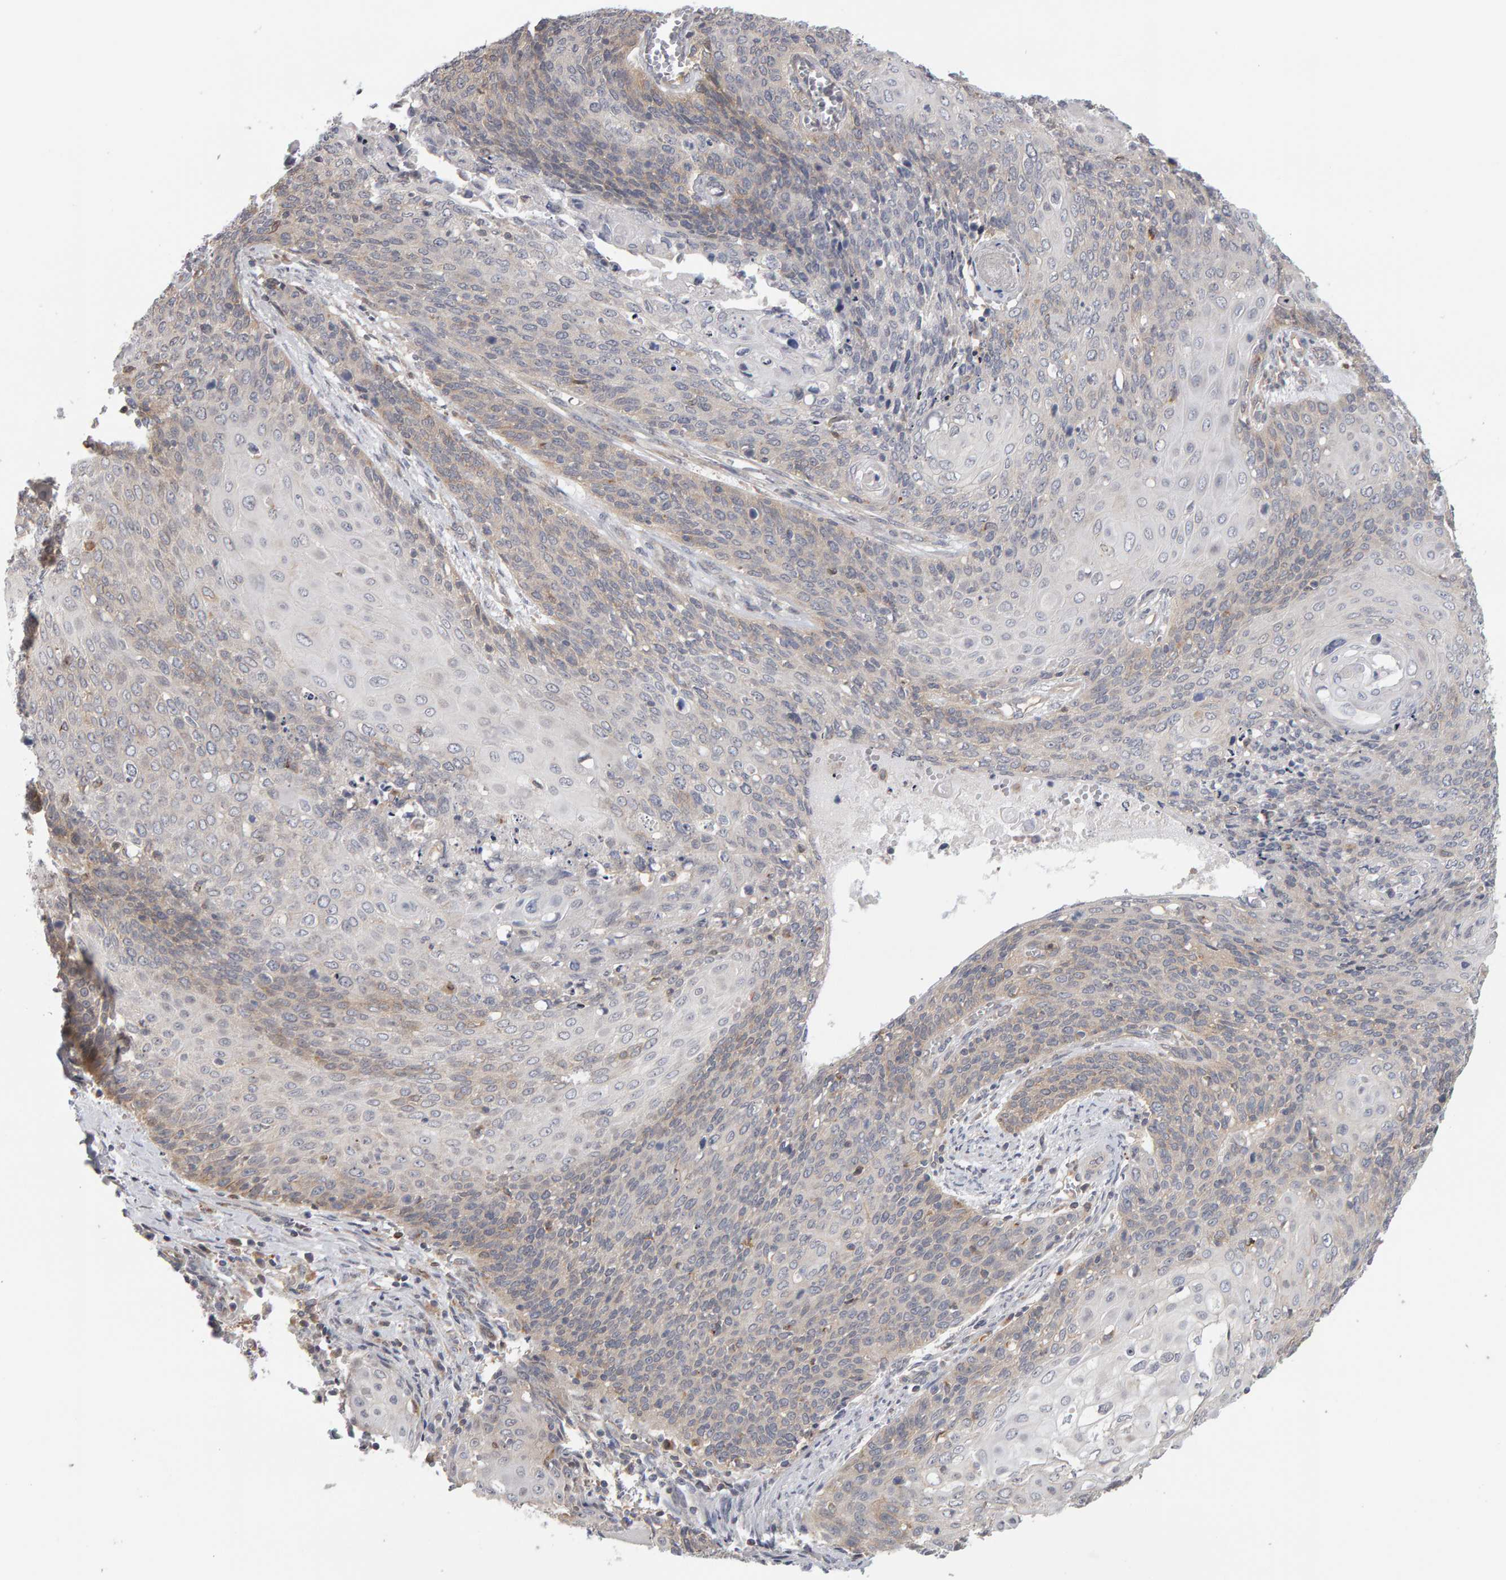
{"staining": {"intensity": "weak", "quantity": "<25%", "location": "cytoplasmic/membranous"}, "tissue": "cervical cancer", "cell_type": "Tumor cells", "image_type": "cancer", "snomed": [{"axis": "morphology", "description": "Squamous cell carcinoma, NOS"}, {"axis": "topography", "description": "Cervix"}], "caption": "DAB immunohistochemical staining of human squamous cell carcinoma (cervical) displays no significant expression in tumor cells. (Stains: DAB (3,3'-diaminobenzidine) immunohistochemistry (IHC) with hematoxylin counter stain, Microscopy: brightfield microscopy at high magnification).", "gene": "MSRA", "patient": {"sex": "female", "age": 39}}